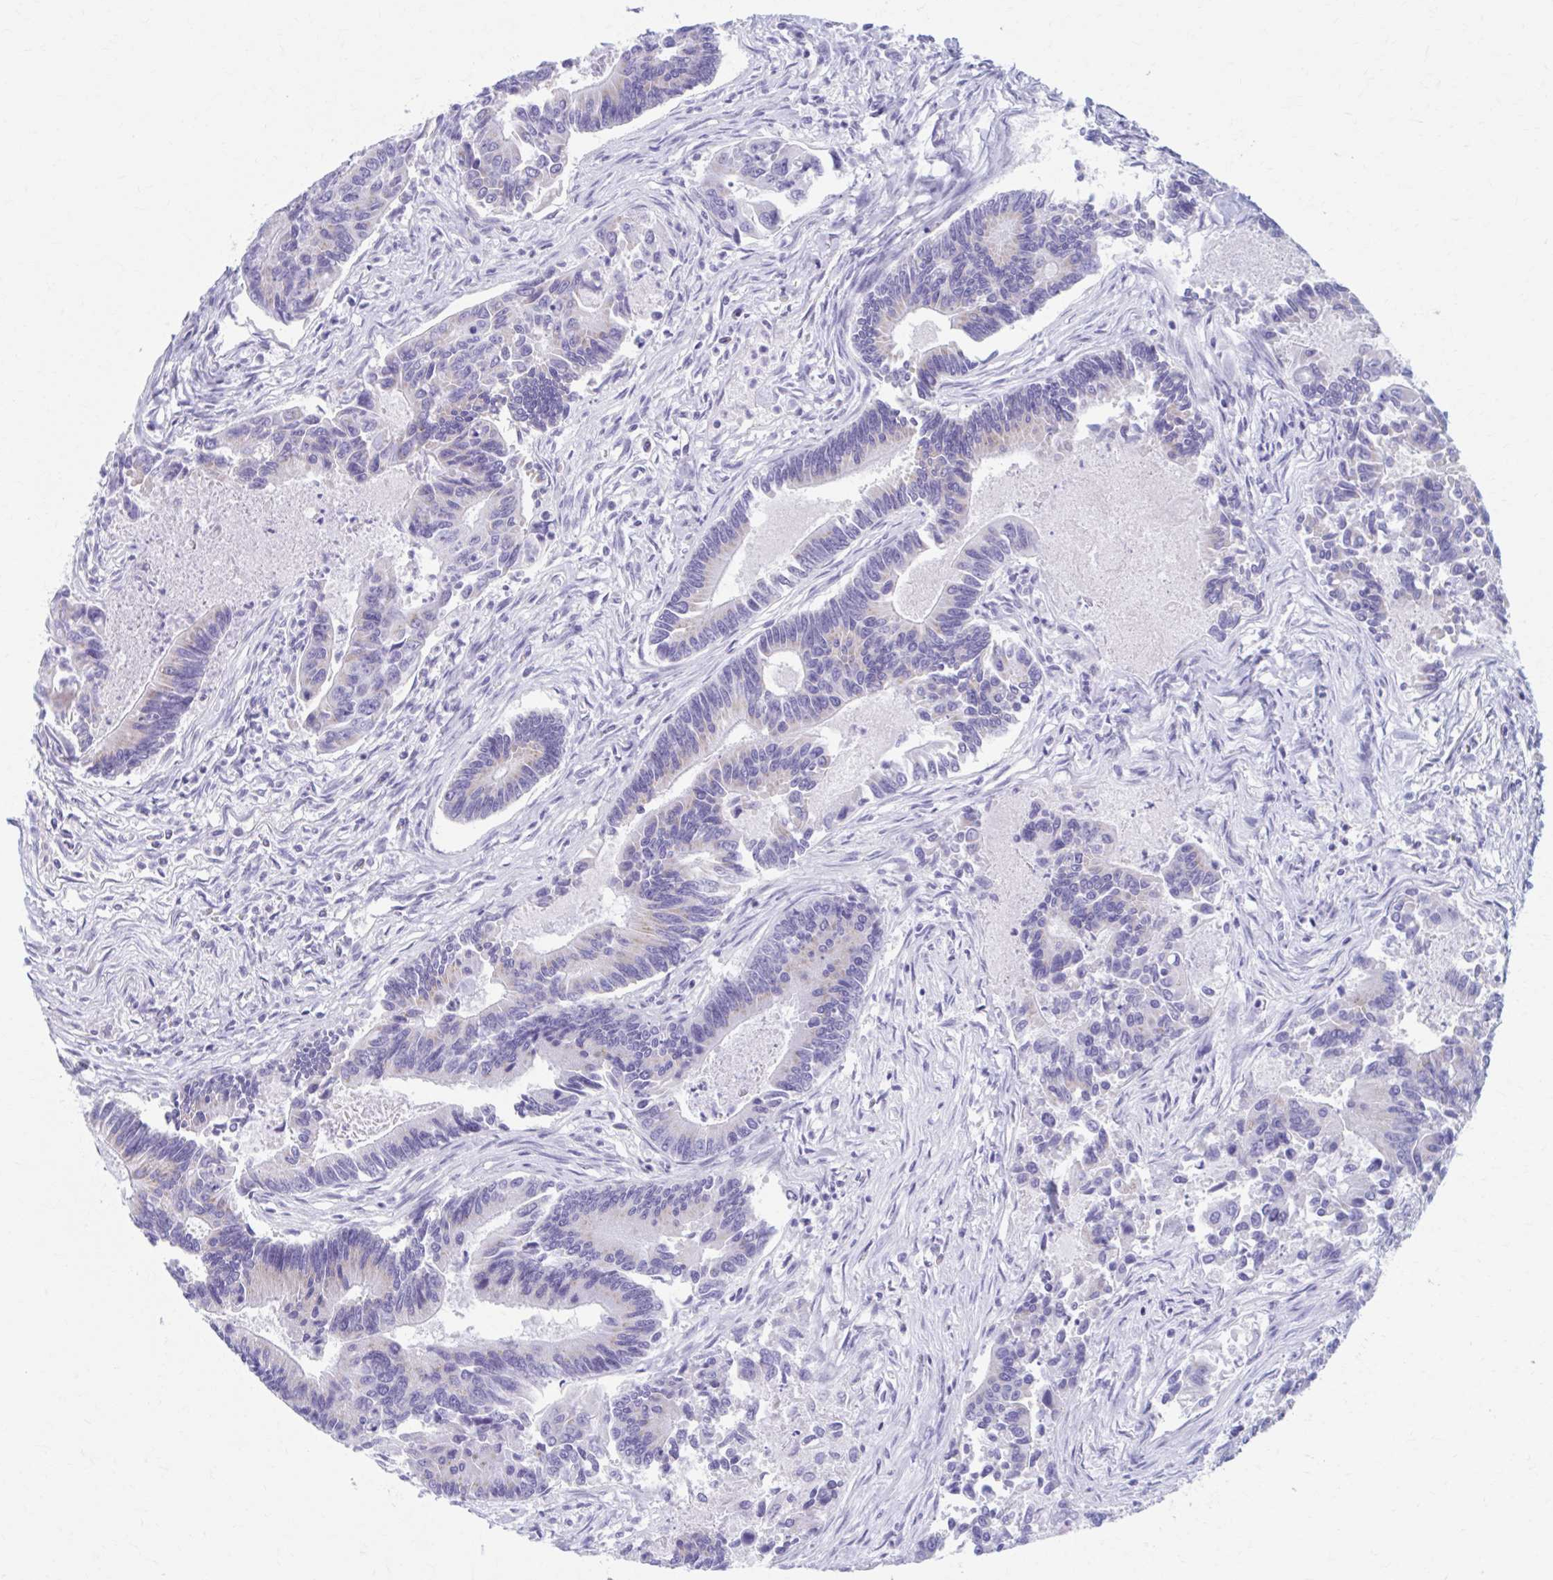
{"staining": {"intensity": "negative", "quantity": "none", "location": "none"}, "tissue": "colorectal cancer", "cell_type": "Tumor cells", "image_type": "cancer", "snomed": [{"axis": "morphology", "description": "Adenocarcinoma, NOS"}, {"axis": "topography", "description": "Colon"}], "caption": "Immunohistochemistry (IHC) of human colorectal cancer displays no expression in tumor cells. (Brightfield microscopy of DAB (3,3'-diaminobenzidine) immunohistochemistry at high magnification).", "gene": "KCNE2", "patient": {"sex": "female", "age": 67}}